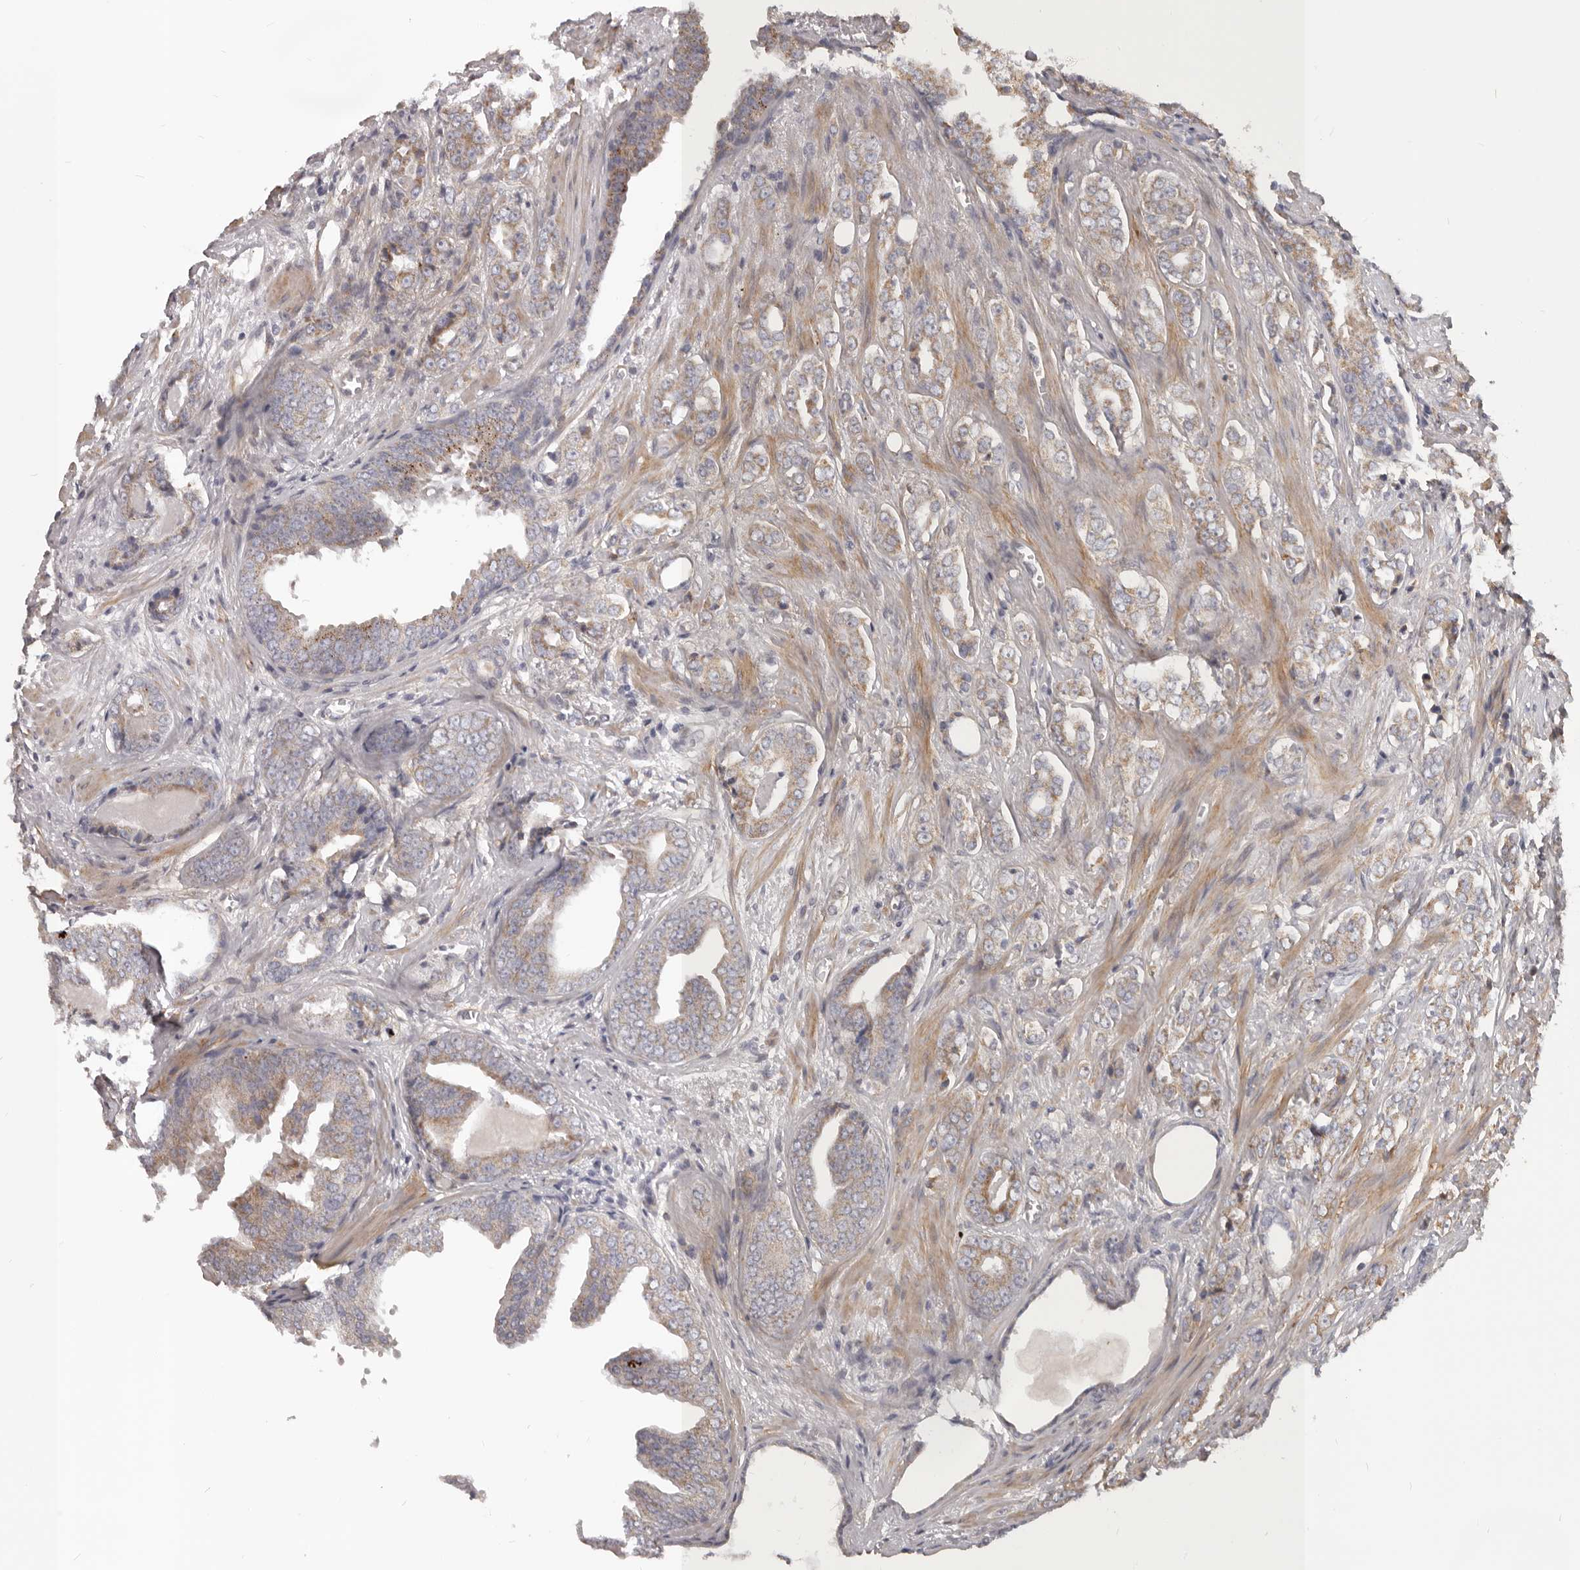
{"staining": {"intensity": "moderate", "quantity": ">75%", "location": "cytoplasmic/membranous"}, "tissue": "prostate cancer", "cell_type": "Tumor cells", "image_type": "cancer", "snomed": [{"axis": "morphology", "description": "Adenocarcinoma, Medium grade"}, {"axis": "topography", "description": "Prostate"}], "caption": "Tumor cells reveal medium levels of moderate cytoplasmic/membranous staining in about >75% of cells in human prostate cancer (adenocarcinoma (medium-grade)).", "gene": "MRPS10", "patient": {"sex": "male", "age": 79}}